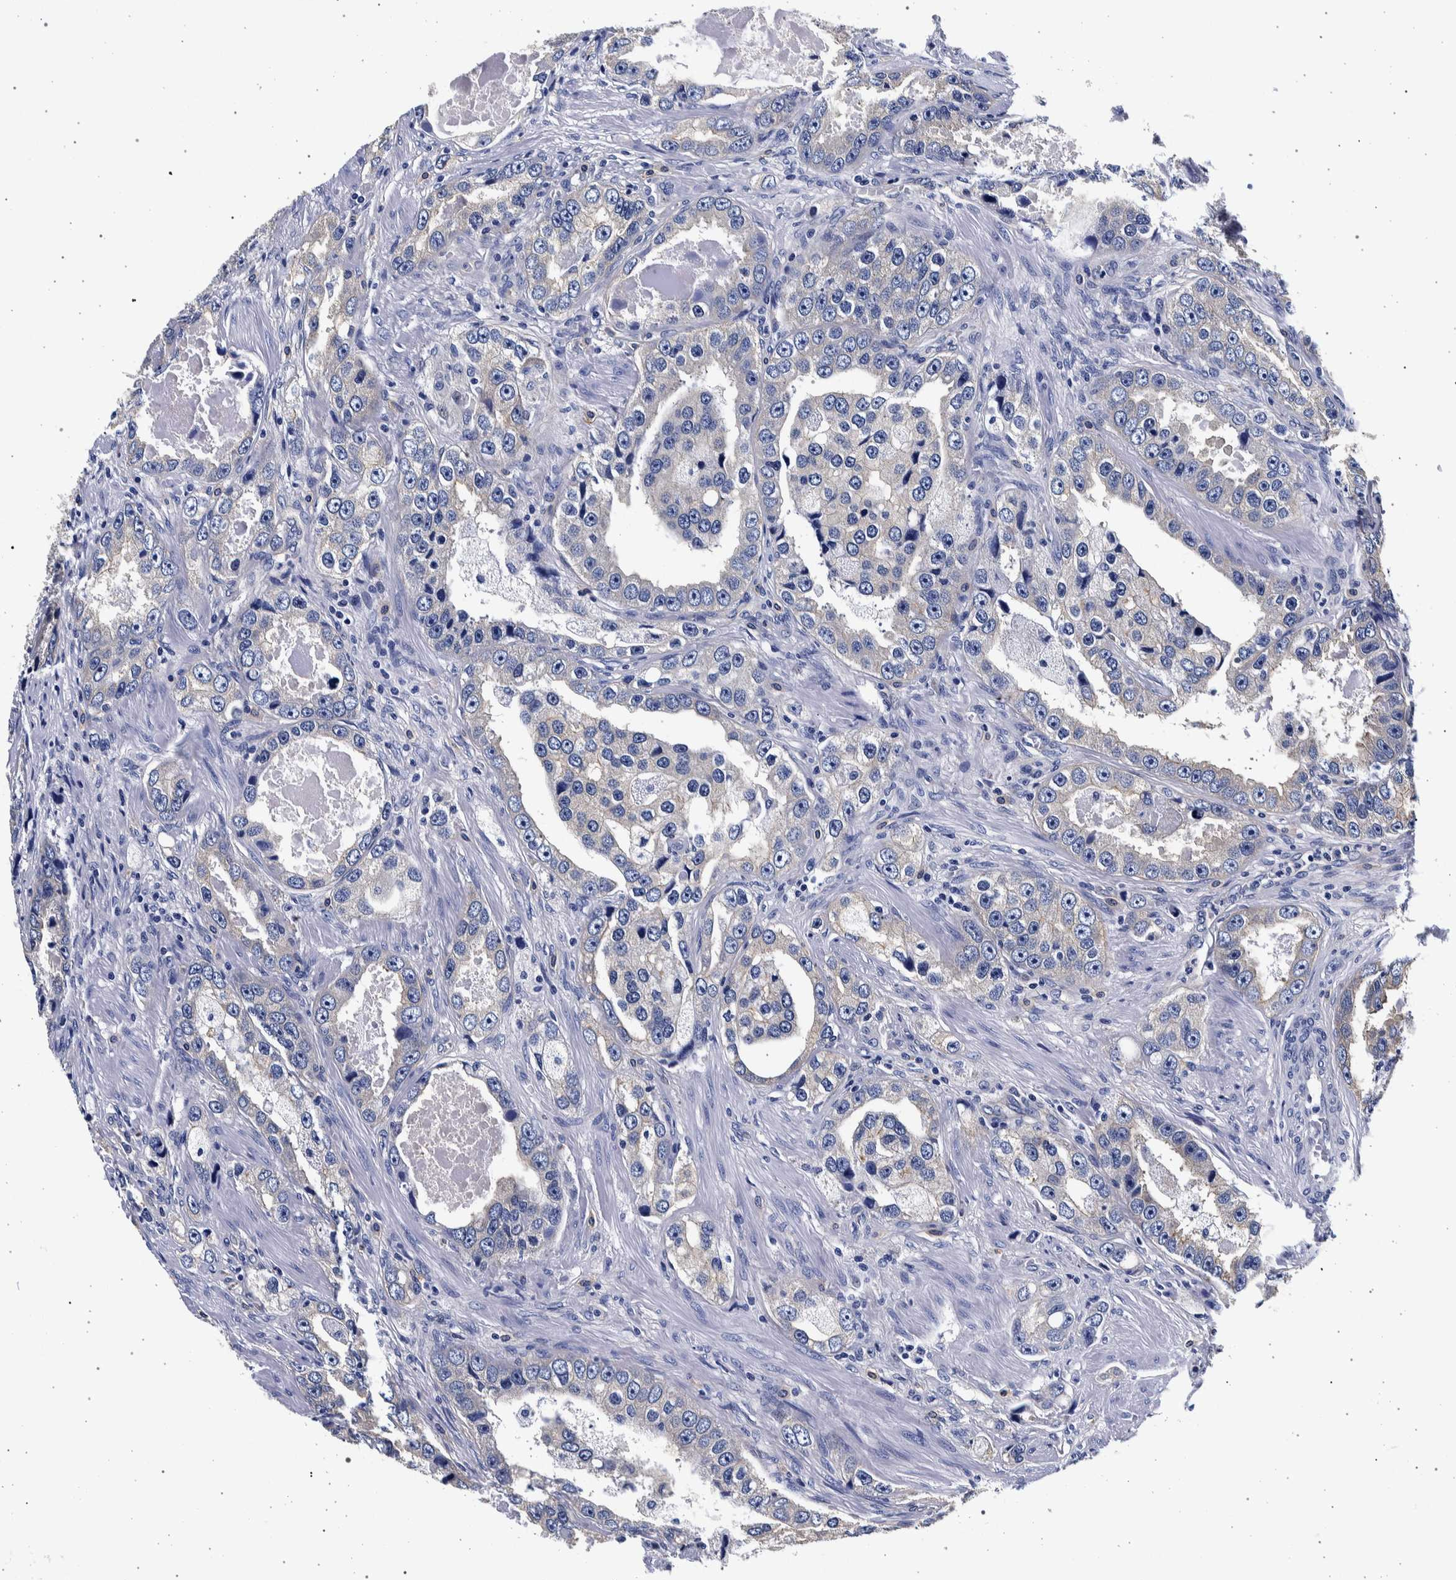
{"staining": {"intensity": "negative", "quantity": "none", "location": "none"}, "tissue": "prostate cancer", "cell_type": "Tumor cells", "image_type": "cancer", "snomed": [{"axis": "morphology", "description": "Adenocarcinoma, High grade"}, {"axis": "topography", "description": "Prostate"}], "caption": "An immunohistochemistry photomicrograph of prostate cancer (high-grade adenocarcinoma) is shown. There is no staining in tumor cells of prostate cancer (high-grade adenocarcinoma). (IHC, brightfield microscopy, high magnification).", "gene": "NIBAN2", "patient": {"sex": "male", "age": 63}}